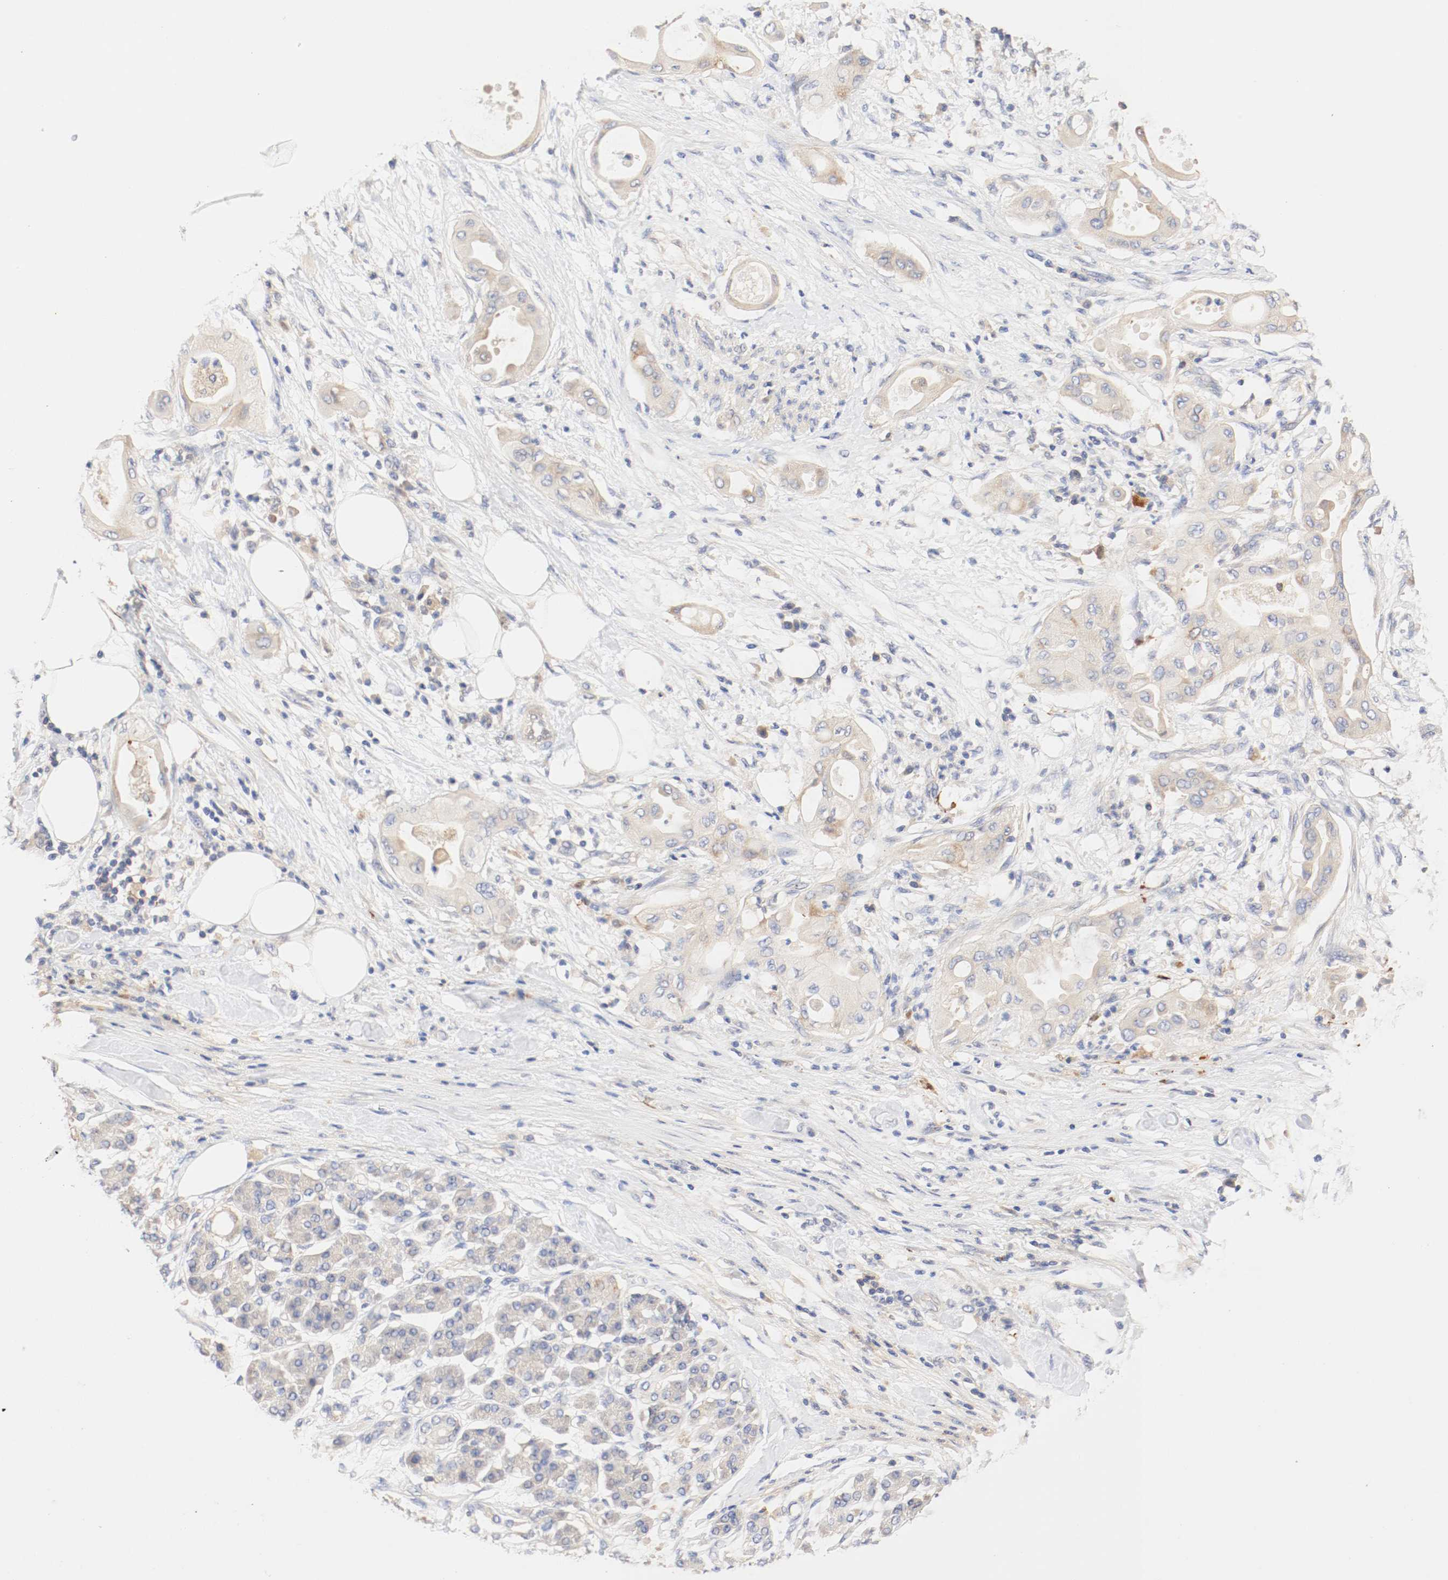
{"staining": {"intensity": "moderate", "quantity": ">75%", "location": "cytoplasmic/membranous"}, "tissue": "pancreatic cancer", "cell_type": "Tumor cells", "image_type": "cancer", "snomed": [{"axis": "morphology", "description": "Adenocarcinoma, NOS"}, {"axis": "morphology", "description": "Adenocarcinoma, metastatic, NOS"}, {"axis": "topography", "description": "Lymph node"}, {"axis": "topography", "description": "Pancreas"}, {"axis": "topography", "description": "Duodenum"}], "caption": "IHC (DAB (3,3'-diaminobenzidine)) staining of pancreatic cancer (metastatic adenocarcinoma) demonstrates moderate cytoplasmic/membranous protein staining in about >75% of tumor cells. Using DAB (brown) and hematoxylin (blue) stains, captured at high magnification using brightfield microscopy.", "gene": "GIT1", "patient": {"sex": "female", "age": 64}}